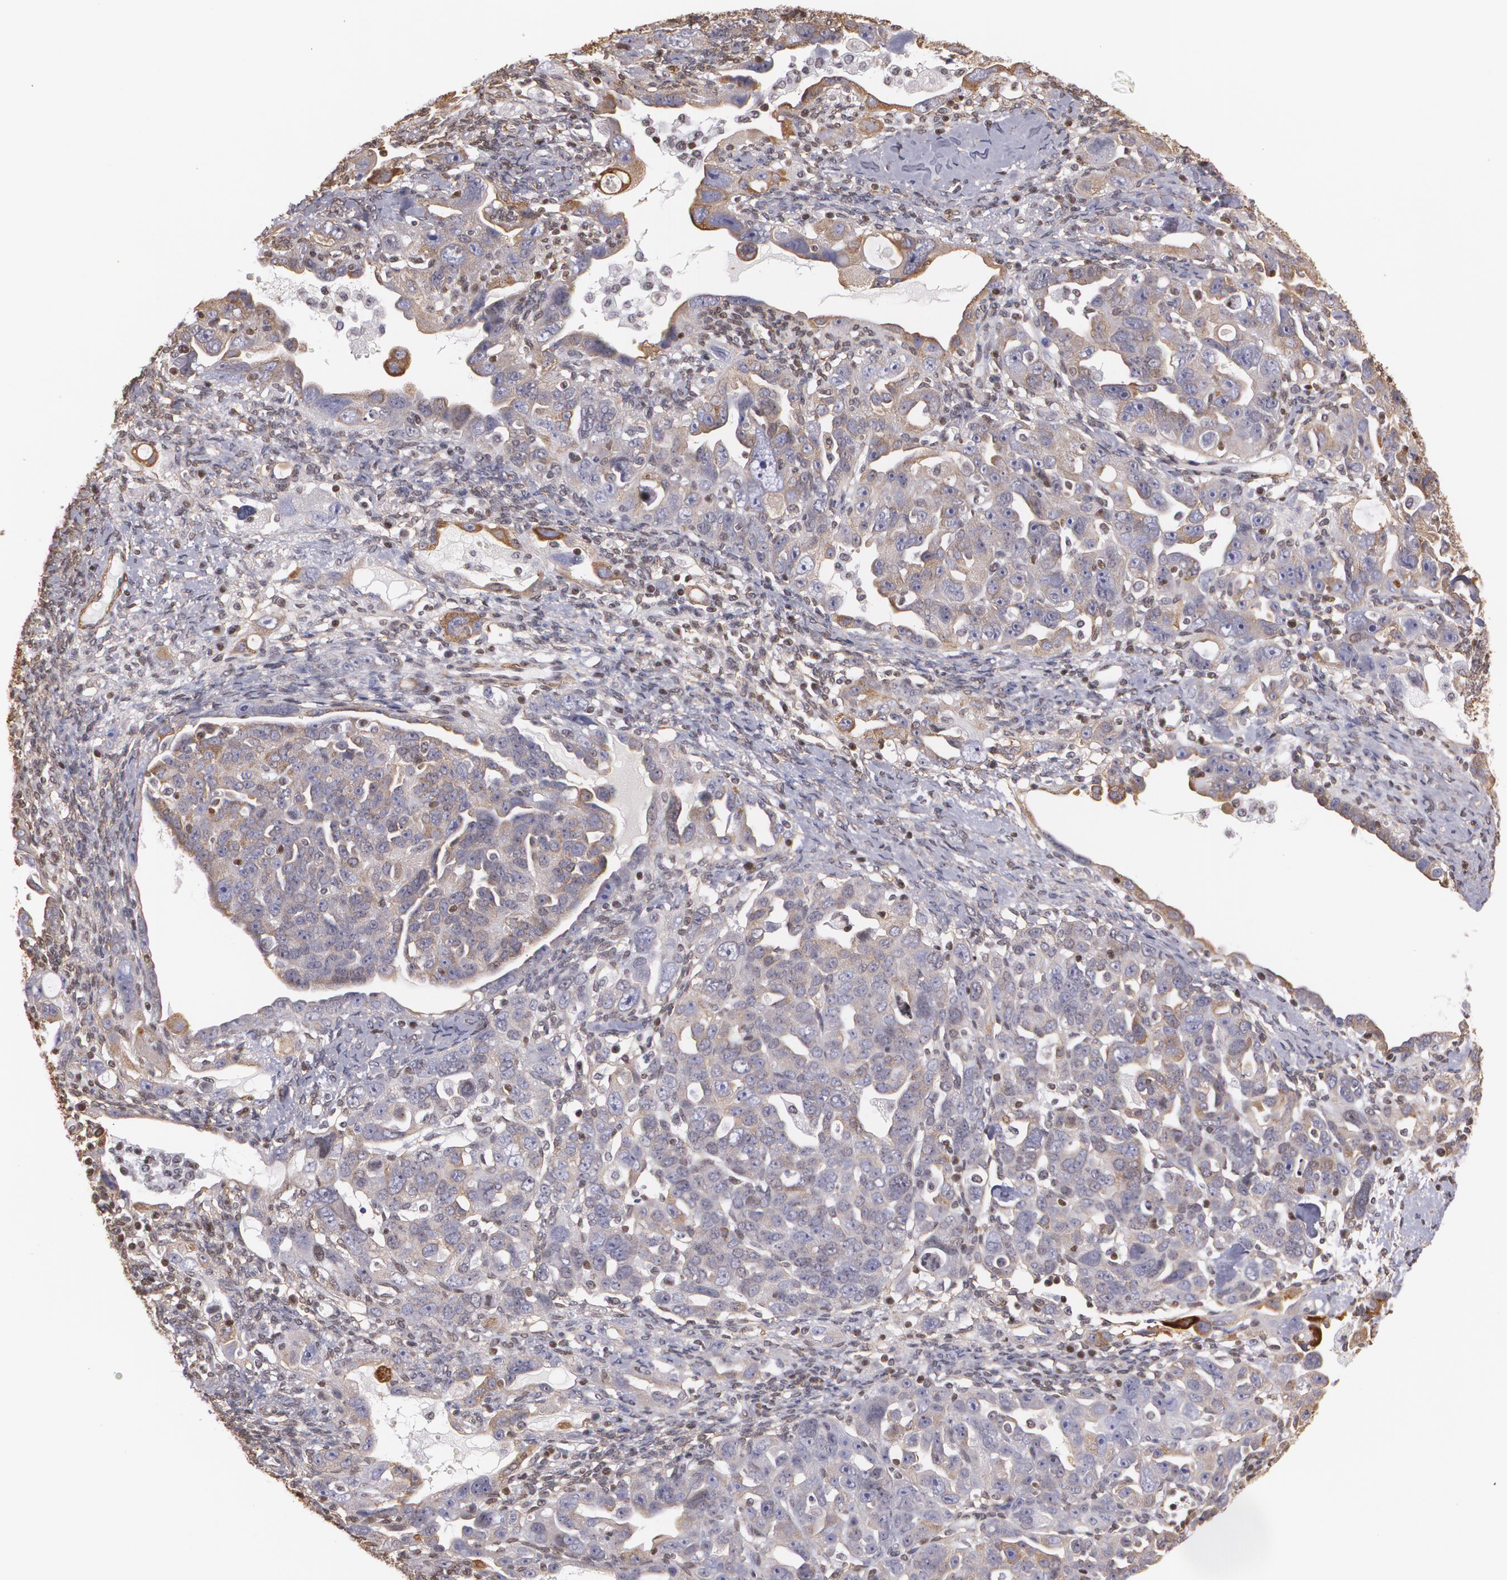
{"staining": {"intensity": "moderate", "quantity": ">75%", "location": "cytoplasmic/membranous"}, "tissue": "ovarian cancer", "cell_type": "Tumor cells", "image_type": "cancer", "snomed": [{"axis": "morphology", "description": "Cystadenocarcinoma, serous, NOS"}, {"axis": "topography", "description": "Ovary"}], "caption": "Ovarian cancer (serous cystadenocarcinoma) tissue reveals moderate cytoplasmic/membranous expression in approximately >75% of tumor cells, visualized by immunohistochemistry.", "gene": "VAMP1", "patient": {"sex": "female", "age": 66}}